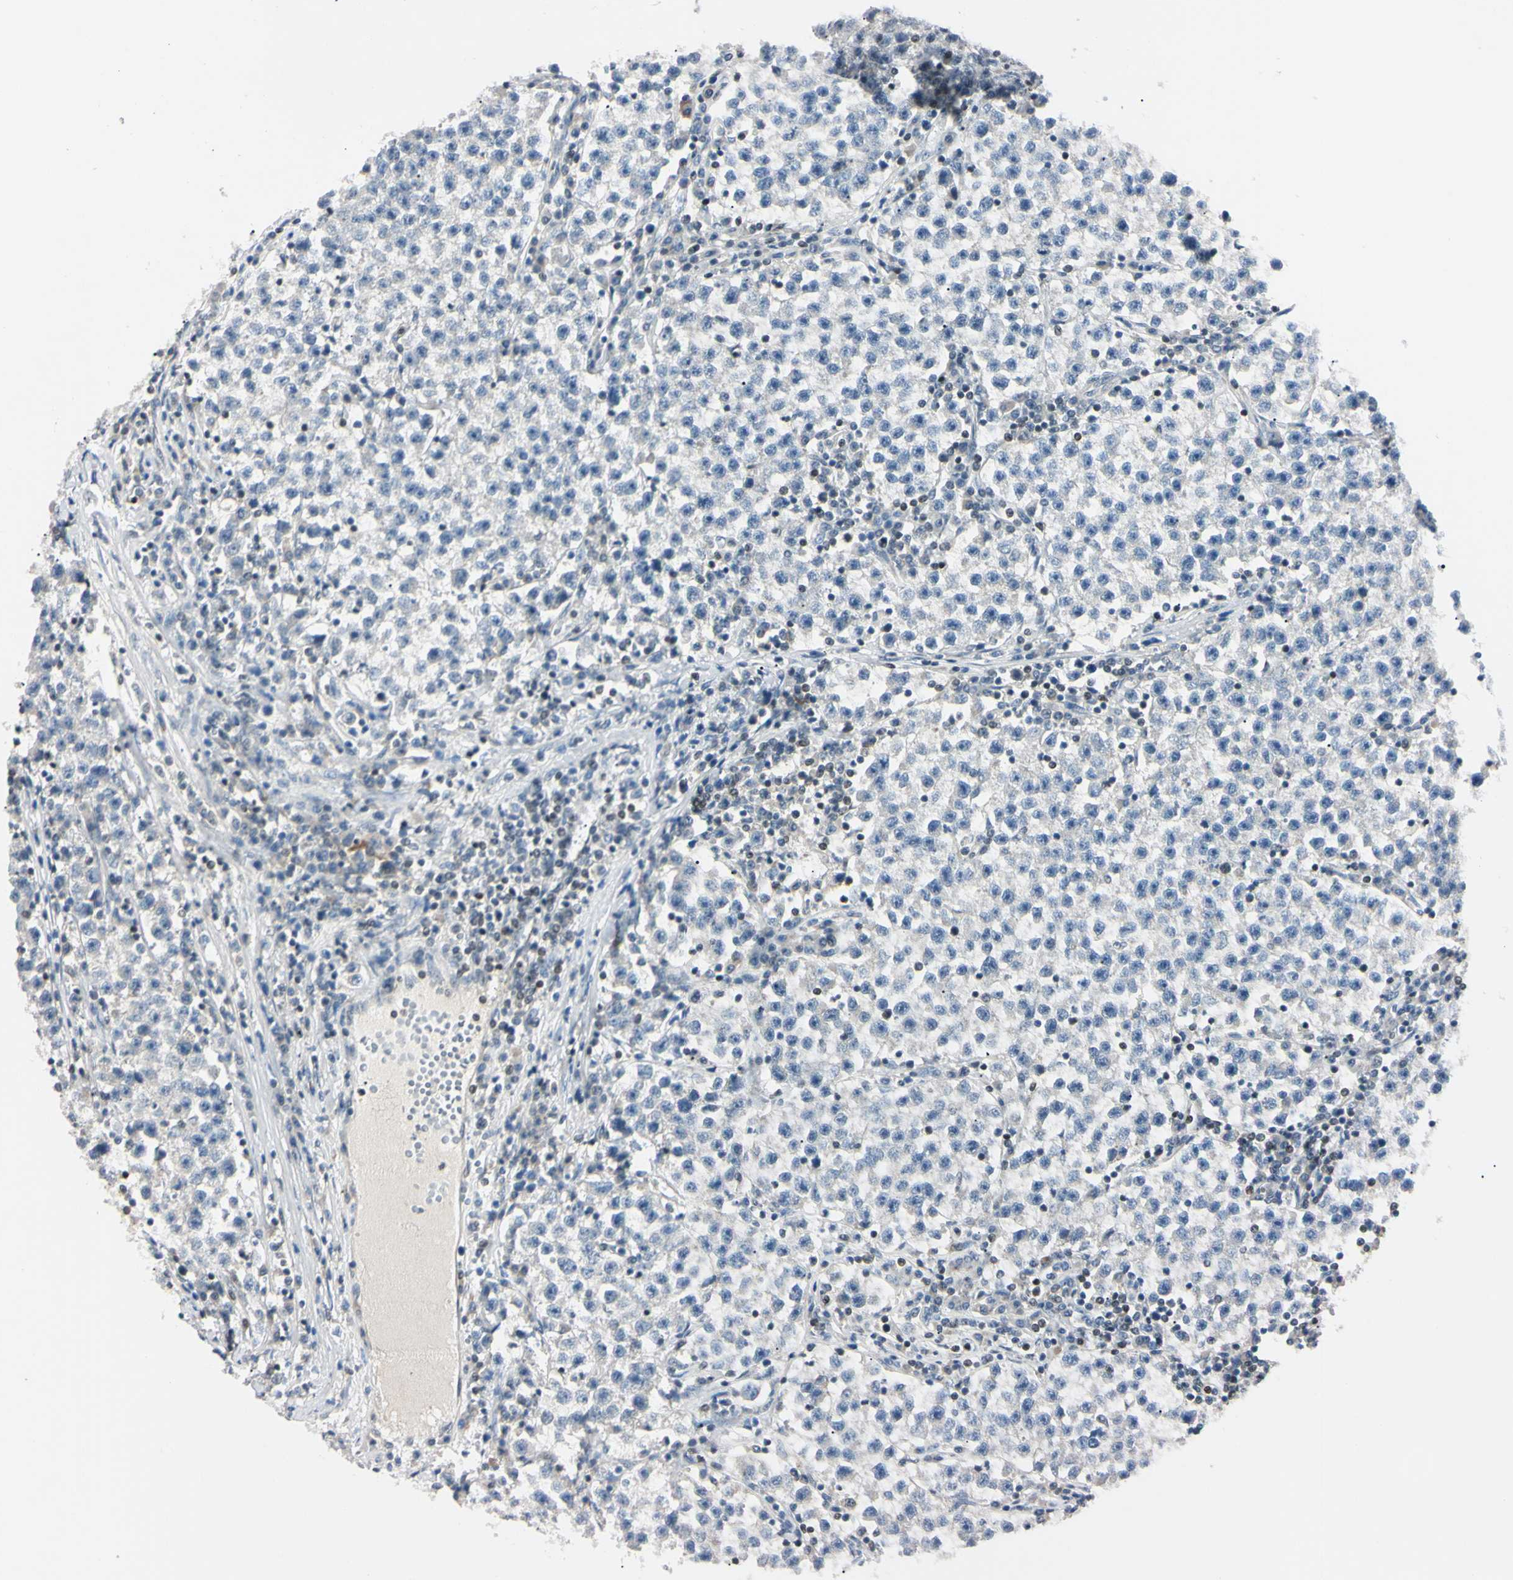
{"staining": {"intensity": "negative", "quantity": "none", "location": "none"}, "tissue": "testis cancer", "cell_type": "Tumor cells", "image_type": "cancer", "snomed": [{"axis": "morphology", "description": "Seminoma, NOS"}, {"axis": "topography", "description": "Testis"}], "caption": "Immunohistochemistry of human testis cancer demonstrates no positivity in tumor cells.", "gene": "C1orf174", "patient": {"sex": "male", "age": 22}}